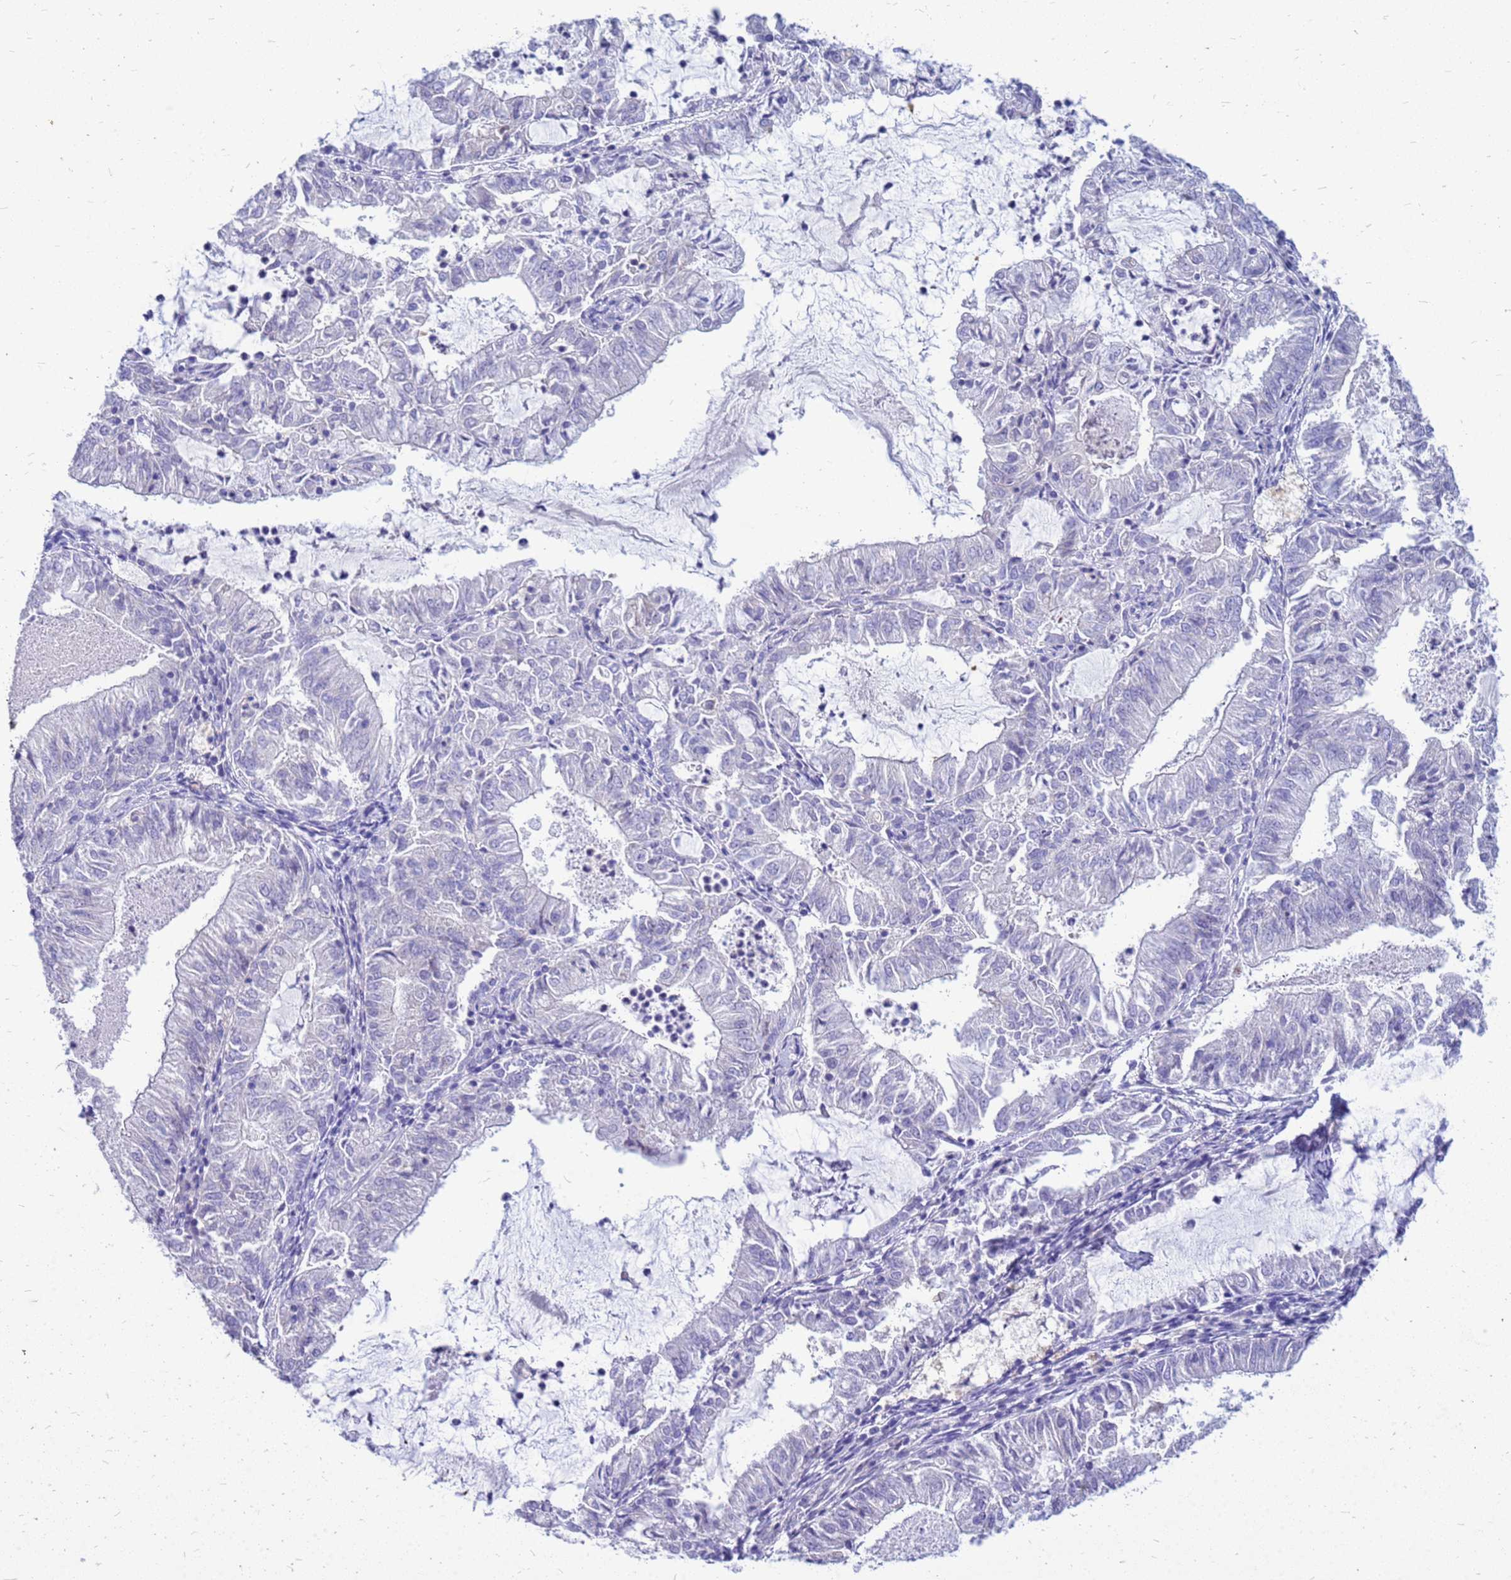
{"staining": {"intensity": "negative", "quantity": "none", "location": "none"}, "tissue": "endometrial cancer", "cell_type": "Tumor cells", "image_type": "cancer", "snomed": [{"axis": "morphology", "description": "Adenocarcinoma, NOS"}, {"axis": "topography", "description": "Endometrium"}], "caption": "The image reveals no staining of tumor cells in endometrial cancer.", "gene": "AKR1C1", "patient": {"sex": "female", "age": 57}}